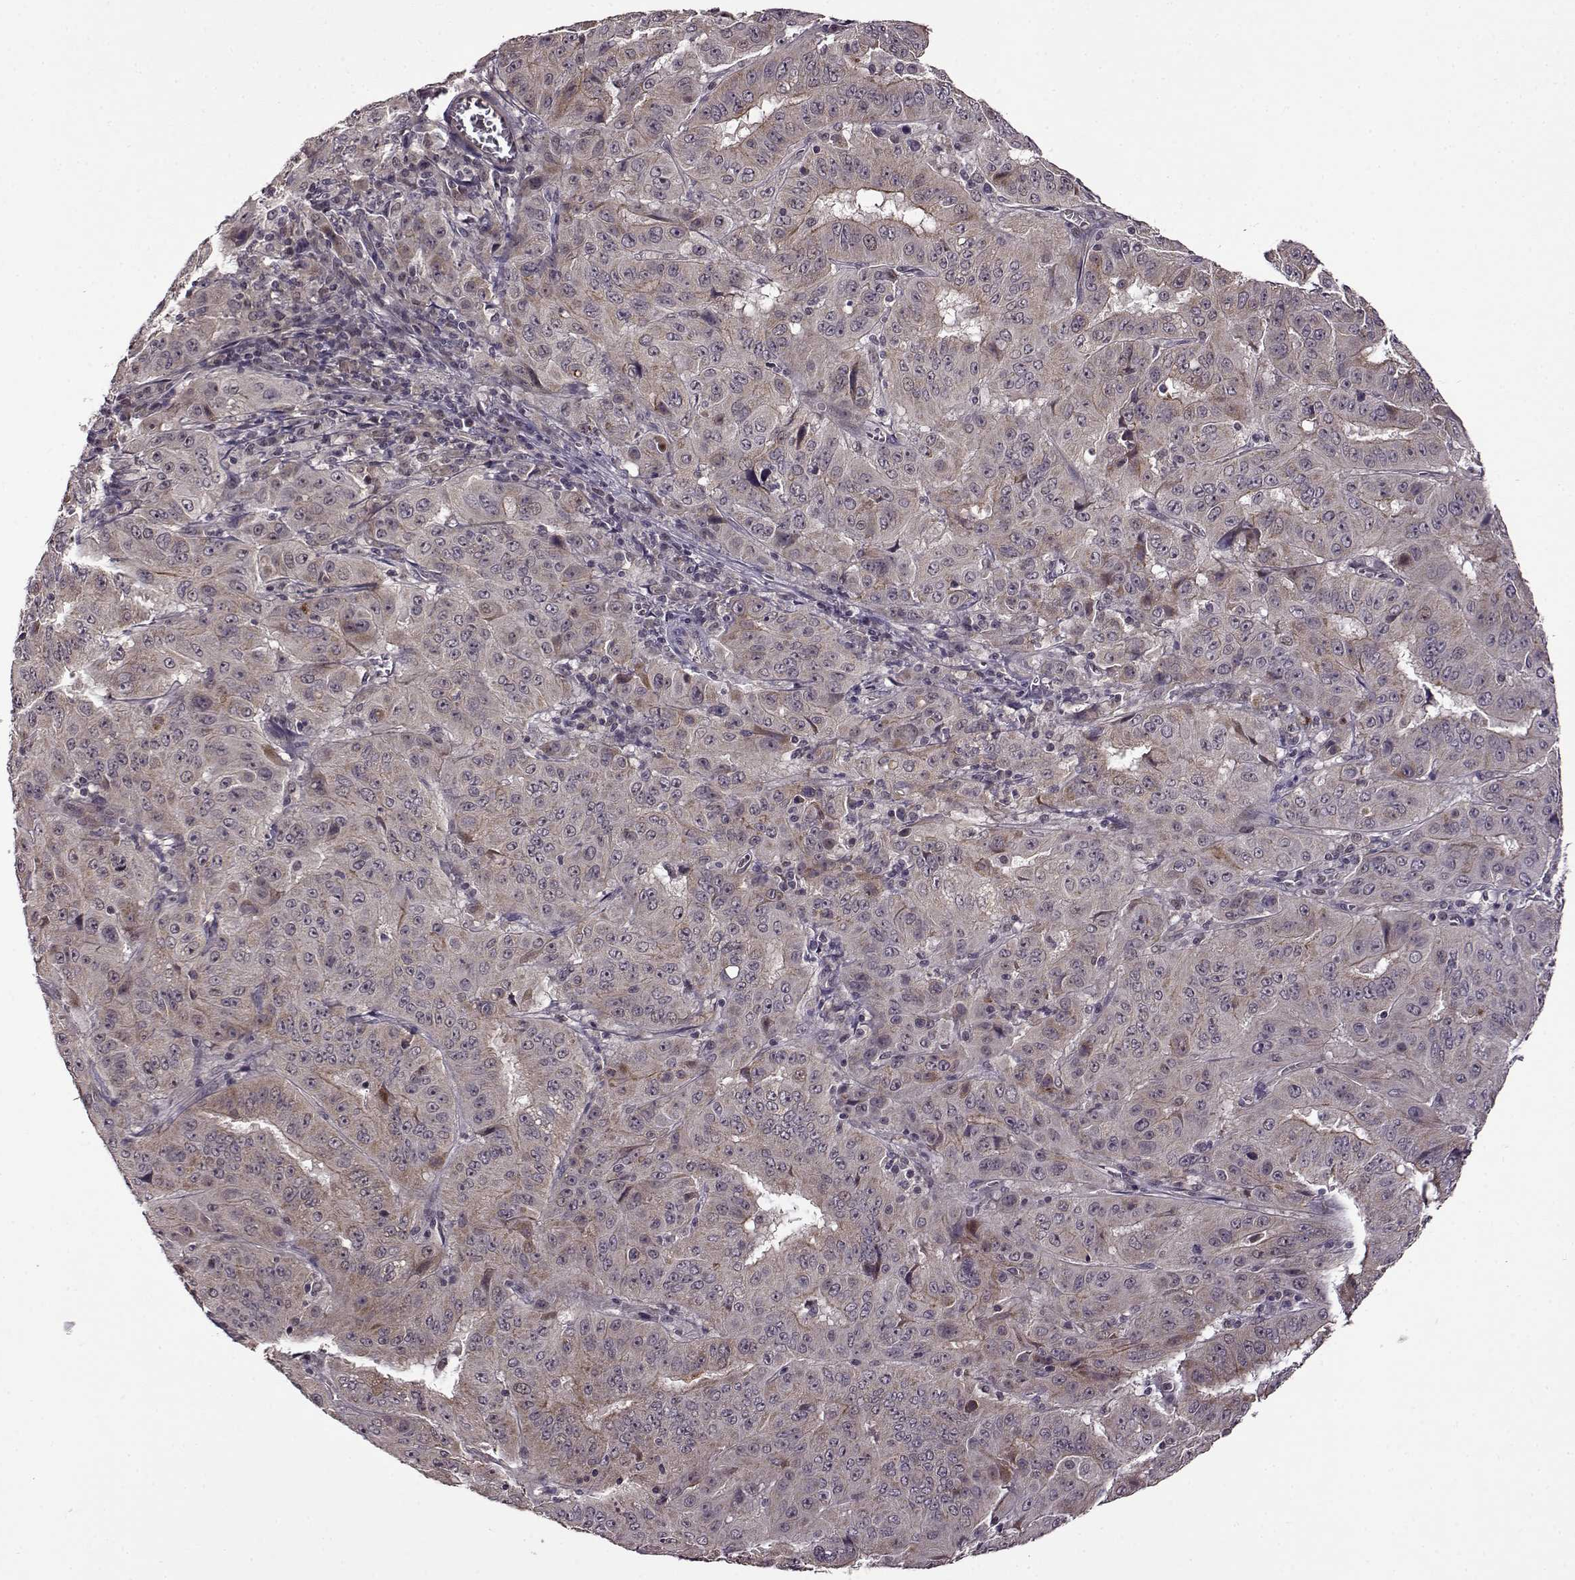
{"staining": {"intensity": "weak", "quantity": ">75%", "location": "cytoplasmic/membranous"}, "tissue": "pancreatic cancer", "cell_type": "Tumor cells", "image_type": "cancer", "snomed": [{"axis": "morphology", "description": "Adenocarcinoma, NOS"}, {"axis": "topography", "description": "Pancreas"}], "caption": "Immunohistochemistry (IHC) staining of pancreatic adenocarcinoma, which reveals low levels of weak cytoplasmic/membranous positivity in about >75% of tumor cells indicating weak cytoplasmic/membranous protein positivity. The staining was performed using DAB (3,3'-diaminobenzidine) (brown) for protein detection and nuclei were counterstained in hematoxylin (blue).", "gene": "MAIP1", "patient": {"sex": "male", "age": 63}}